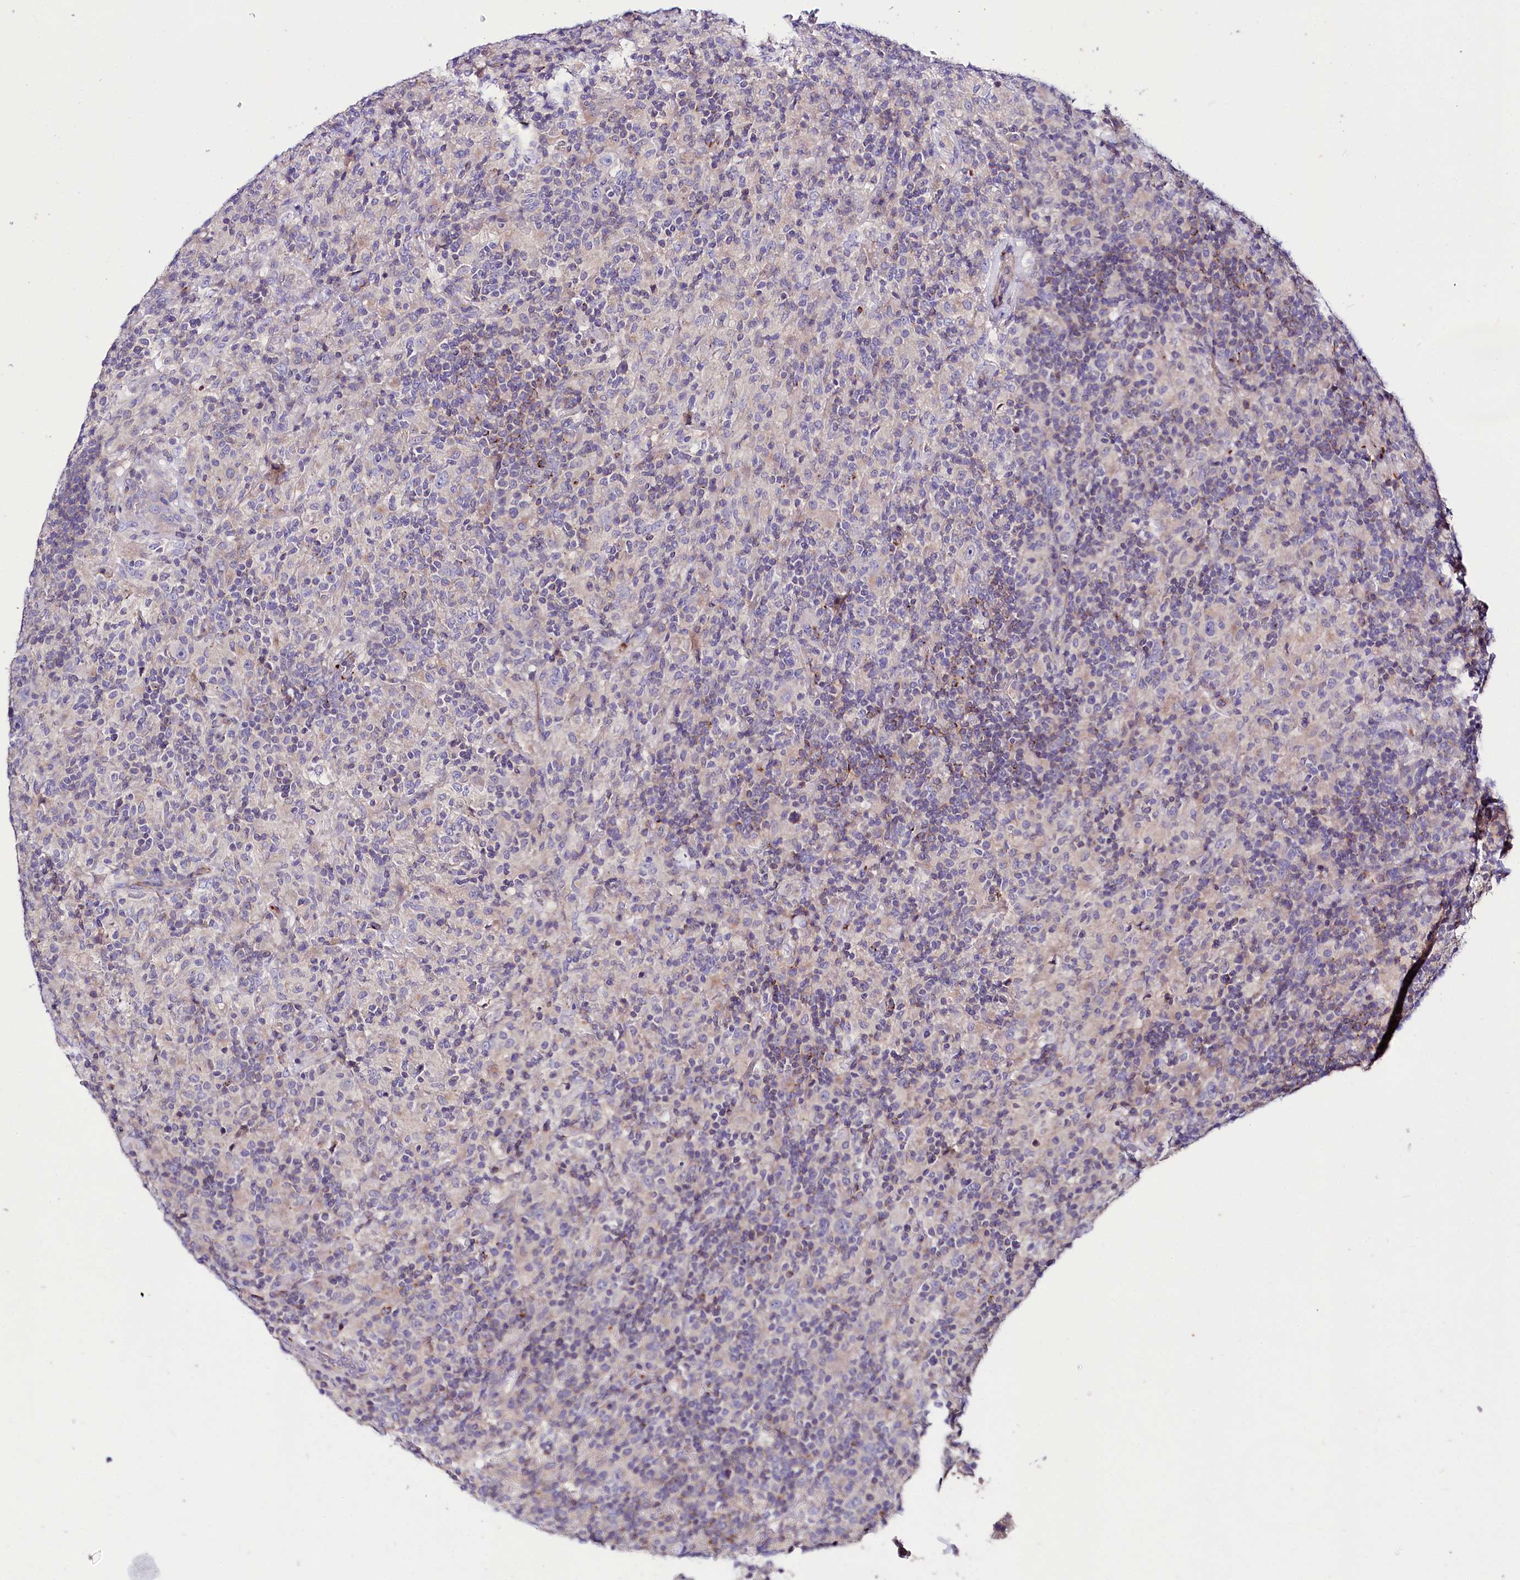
{"staining": {"intensity": "negative", "quantity": "none", "location": "none"}, "tissue": "lymphoma", "cell_type": "Tumor cells", "image_type": "cancer", "snomed": [{"axis": "morphology", "description": "Hodgkin's disease, NOS"}, {"axis": "topography", "description": "Lymph node"}], "caption": "This is an IHC histopathology image of lymphoma. There is no staining in tumor cells.", "gene": "ABHD5", "patient": {"sex": "male", "age": 70}}